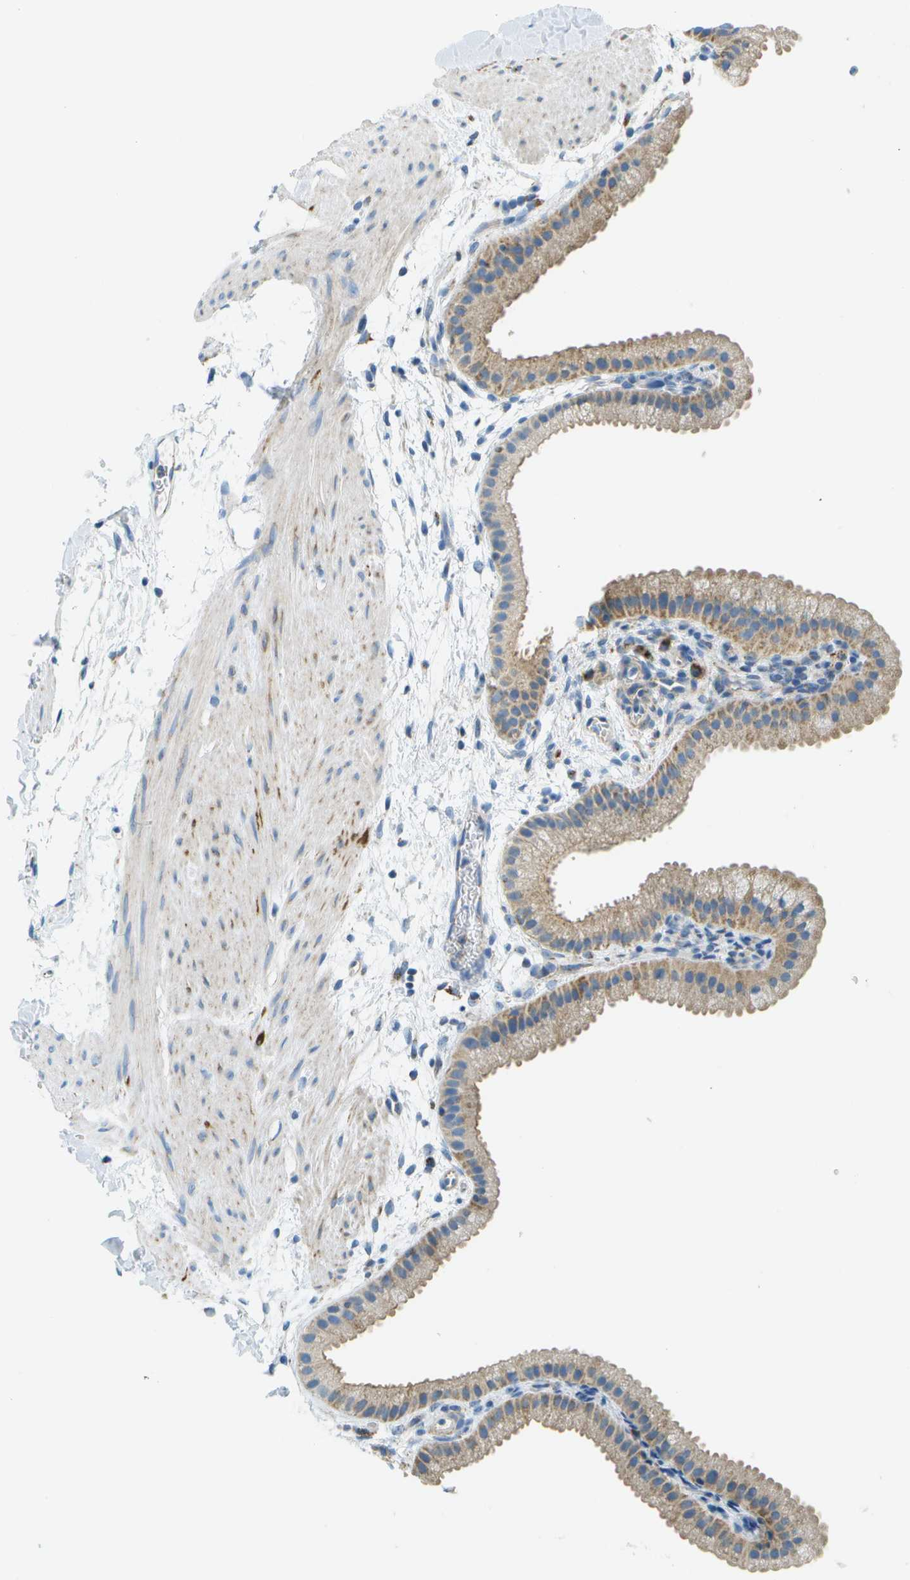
{"staining": {"intensity": "weak", "quantity": "25%-75%", "location": "cytoplasmic/membranous"}, "tissue": "gallbladder", "cell_type": "Glandular cells", "image_type": "normal", "snomed": [{"axis": "morphology", "description": "Normal tissue, NOS"}, {"axis": "topography", "description": "Gallbladder"}], "caption": "This image displays IHC staining of benign gallbladder, with low weak cytoplasmic/membranous positivity in approximately 25%-75% of glandular cells.", "gene": "PTGIS", "patient": {"sex": "female", "age": 64}}